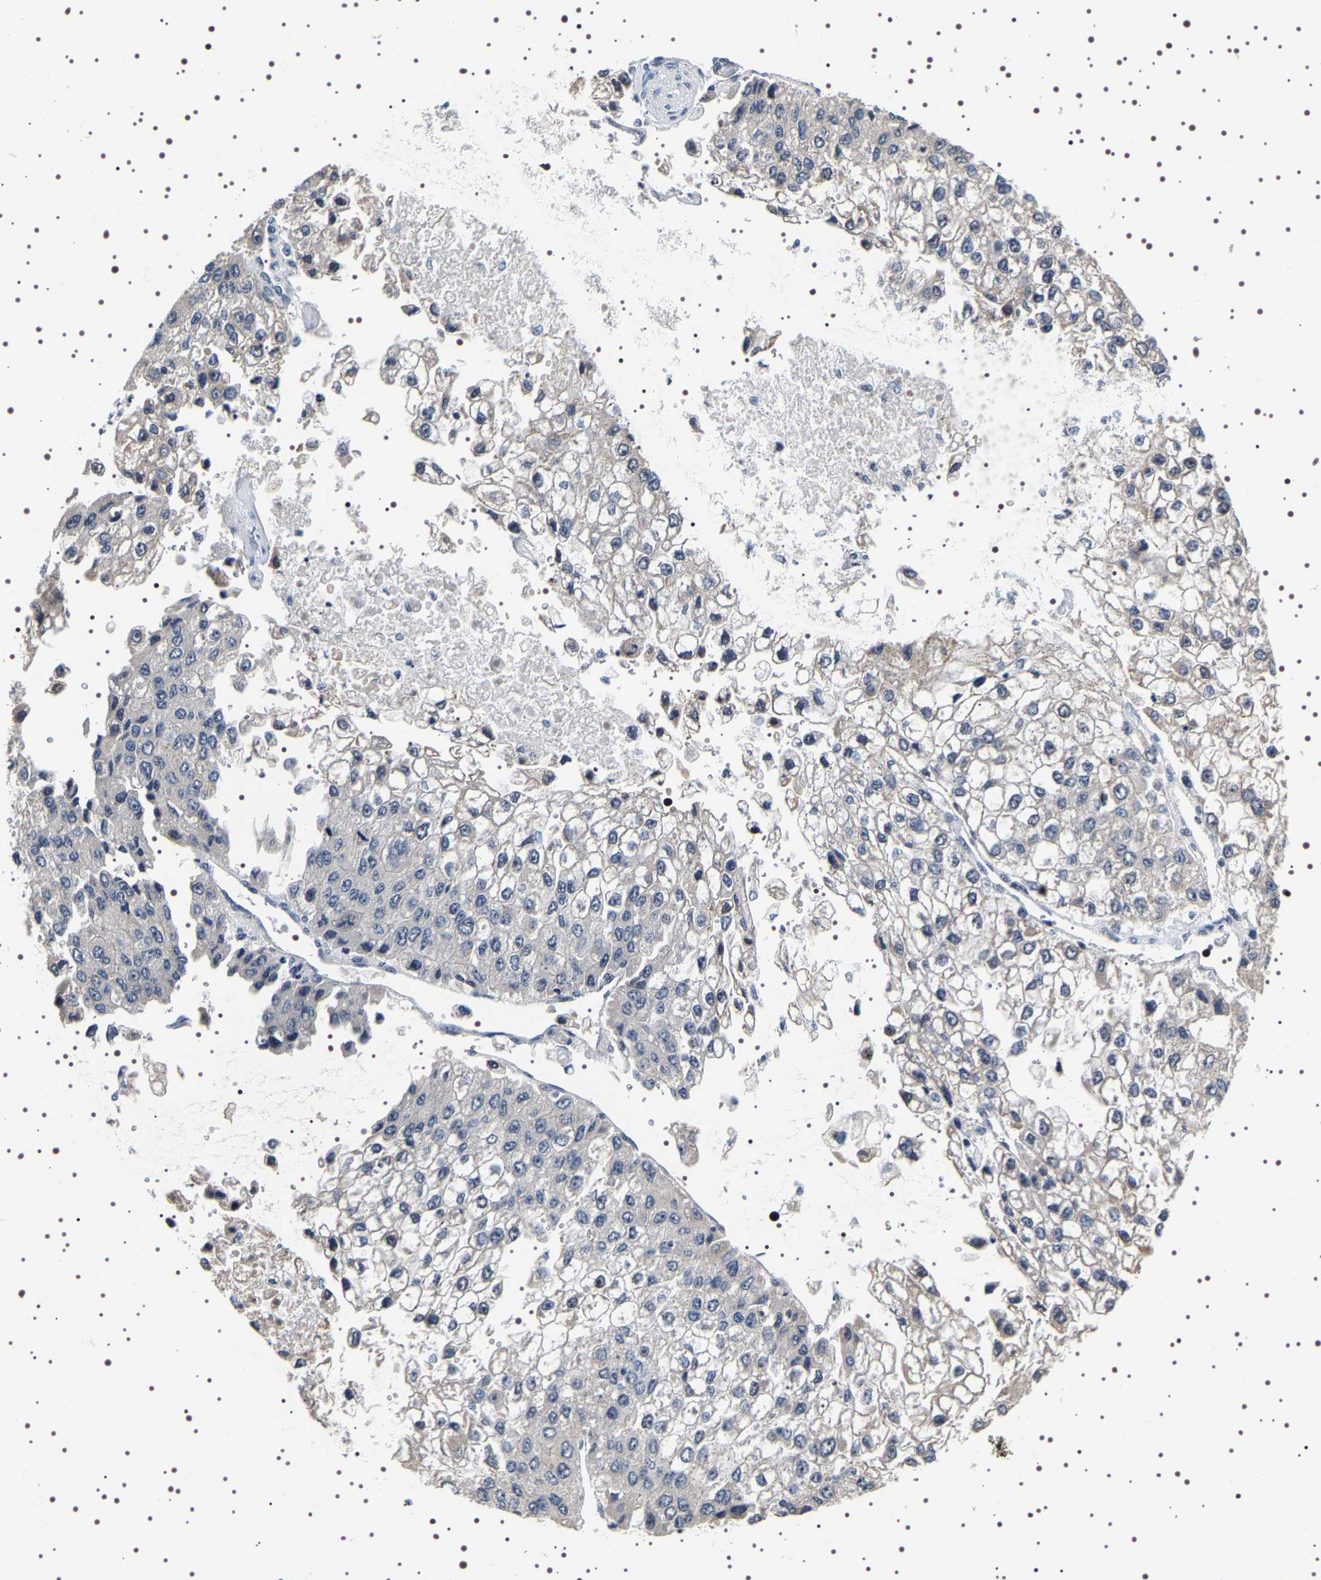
{"staining": {"intensity": "weak", "quantity": "<25%", "location": "nuclear"}, "tissue": "liver cancer", "cell_type": "Tumor cells", "image_type": "cancer", "snomed": [{"axis": "morphology", "description": "Carcinoma, Hepatocellular, NOS"}, {"axis": "topography", "description": "Liver"}], "caption": "This is an immunohistochemistry (IHC) histopathology image of hepatocellular carcinoma (liver). There is no staining in tumor cells.", "gene": "GNL3", "patient": {"sex": "female", "age": 66}}